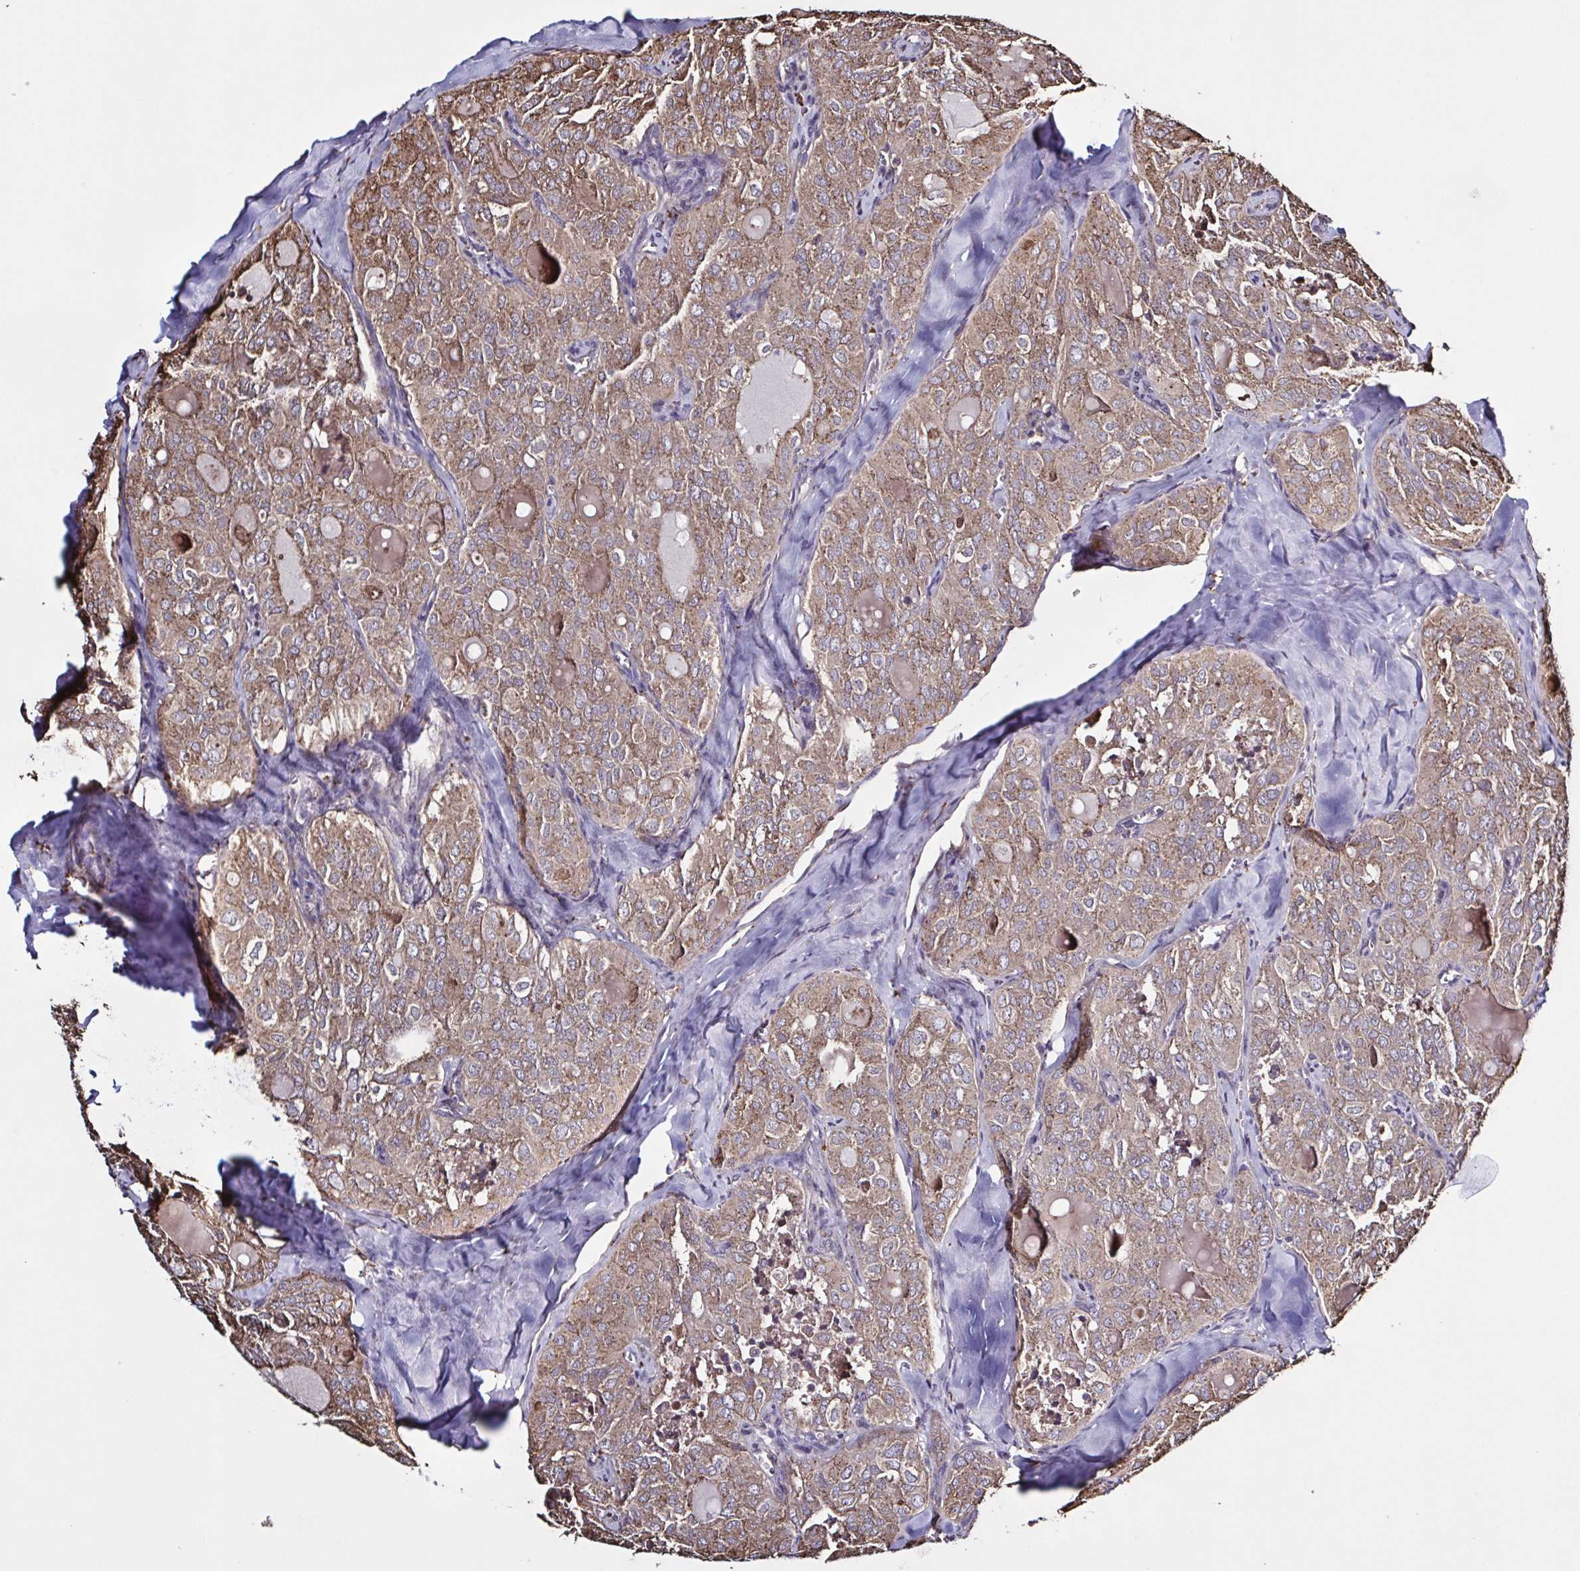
{"staining": {"intensity": "moderate", "quantity": "25%-75%", "location": "cytoplasmic/membranous"}, "tissue": "thyroid cancer", "cell_type": "Tumor cells", "image_type": "cancer", "snomed": [{"axis": "morphology", "description": "Follicular adenoma carcinoma, NOS"}, {"axis": "topography", "description": "Thyroid gland"}], "caption": "This photomicrograph demonstrates thyroid follicular adenoma carcinoma stained with immunohistochemistry (IHC) to label a protein in brown. The cytoplasmic/membranous of tumor cells show moderate positivity for the protein. Nuclei are counter-stained blue.", "gene": "ZNF200", "patient": {"sex": "male", "age": 75}}